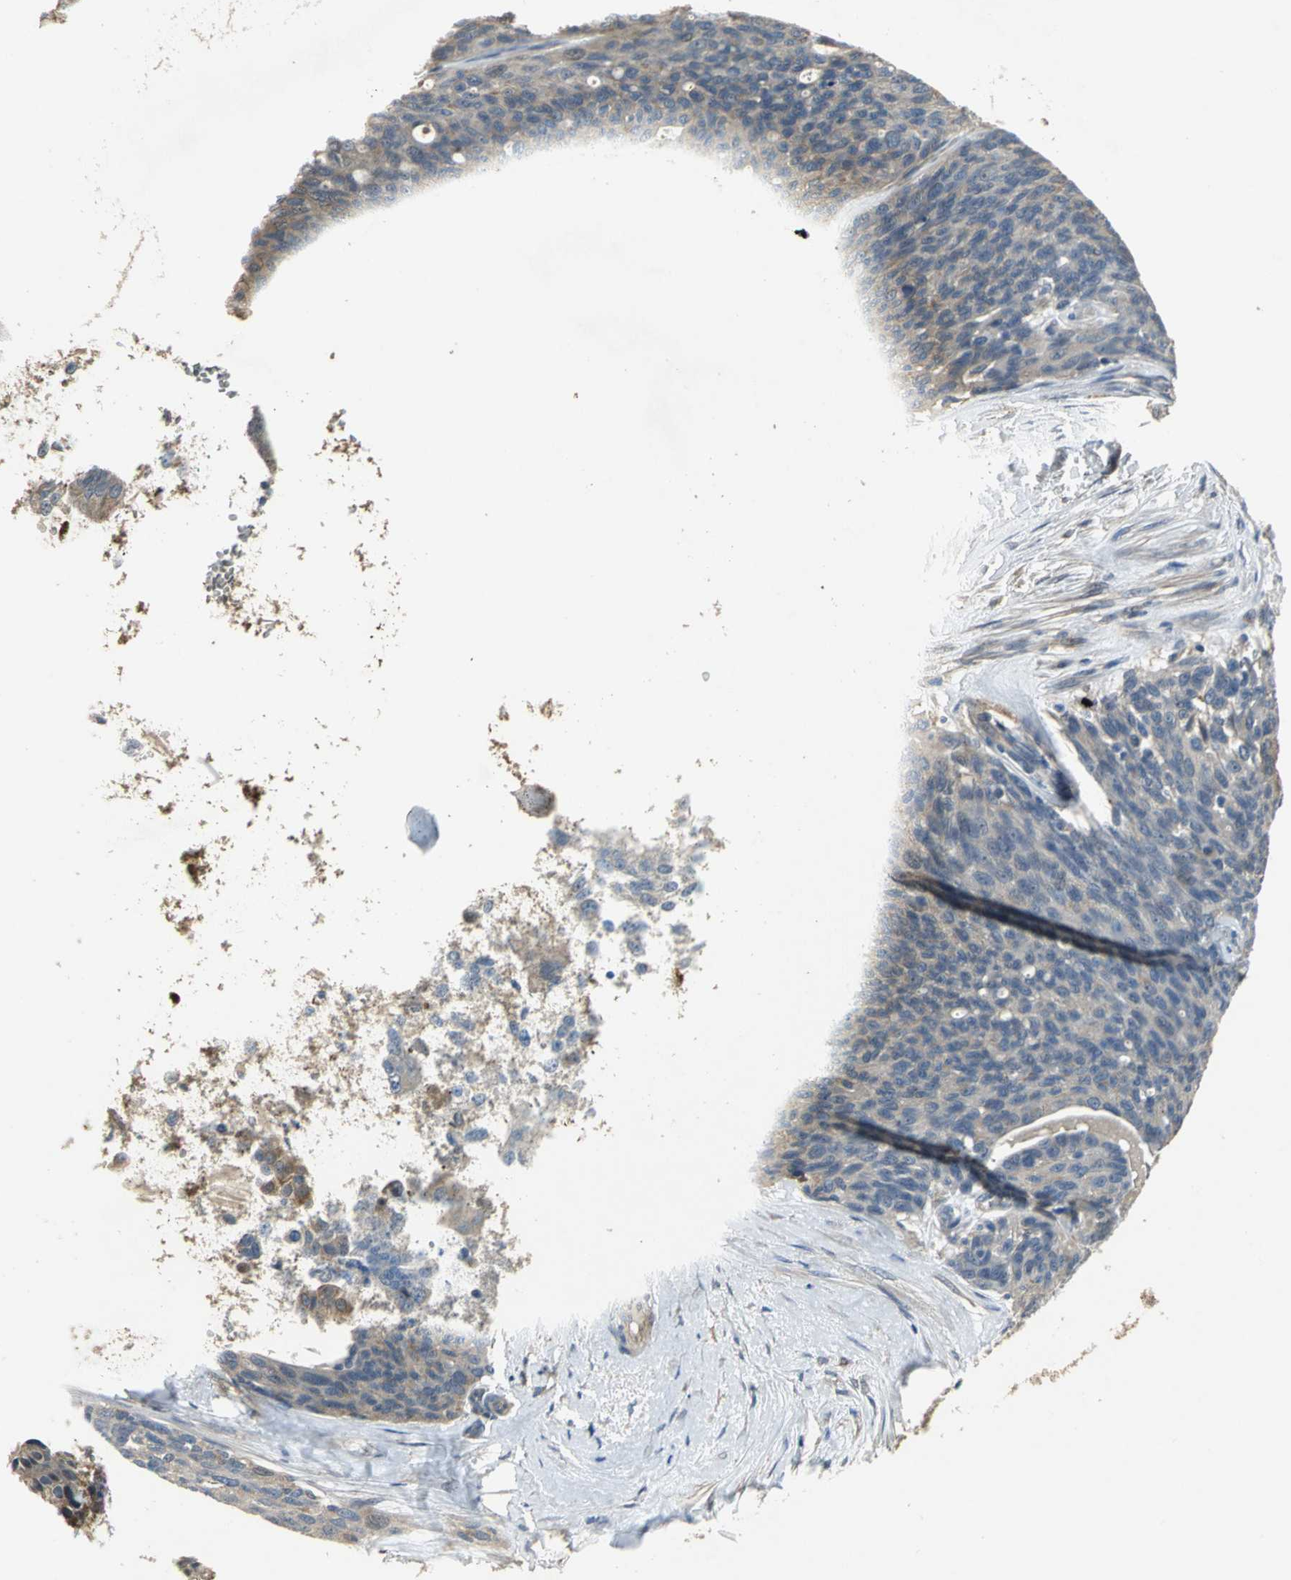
{"staining": {"intensity": "weak", "quantity": "<25%", "location": "cytoplasmic/membranous"}, "tissue": "ovarian cancer", "cell_type": "Tumor cells", "image_type": "cancer", "snomed": [{"axis": "morphology", "description": "Carcinoma, endometroid"}, {"axis": "topography", "description": "Ovary"}], "caption": "The immunohistochemistry micrograph has no significant expression in tumor cells of ovarian cancer (endometroid carcinoma) tissue.", "gene": "IL17RB", "patient": {"sex": "female", "age": 60}}